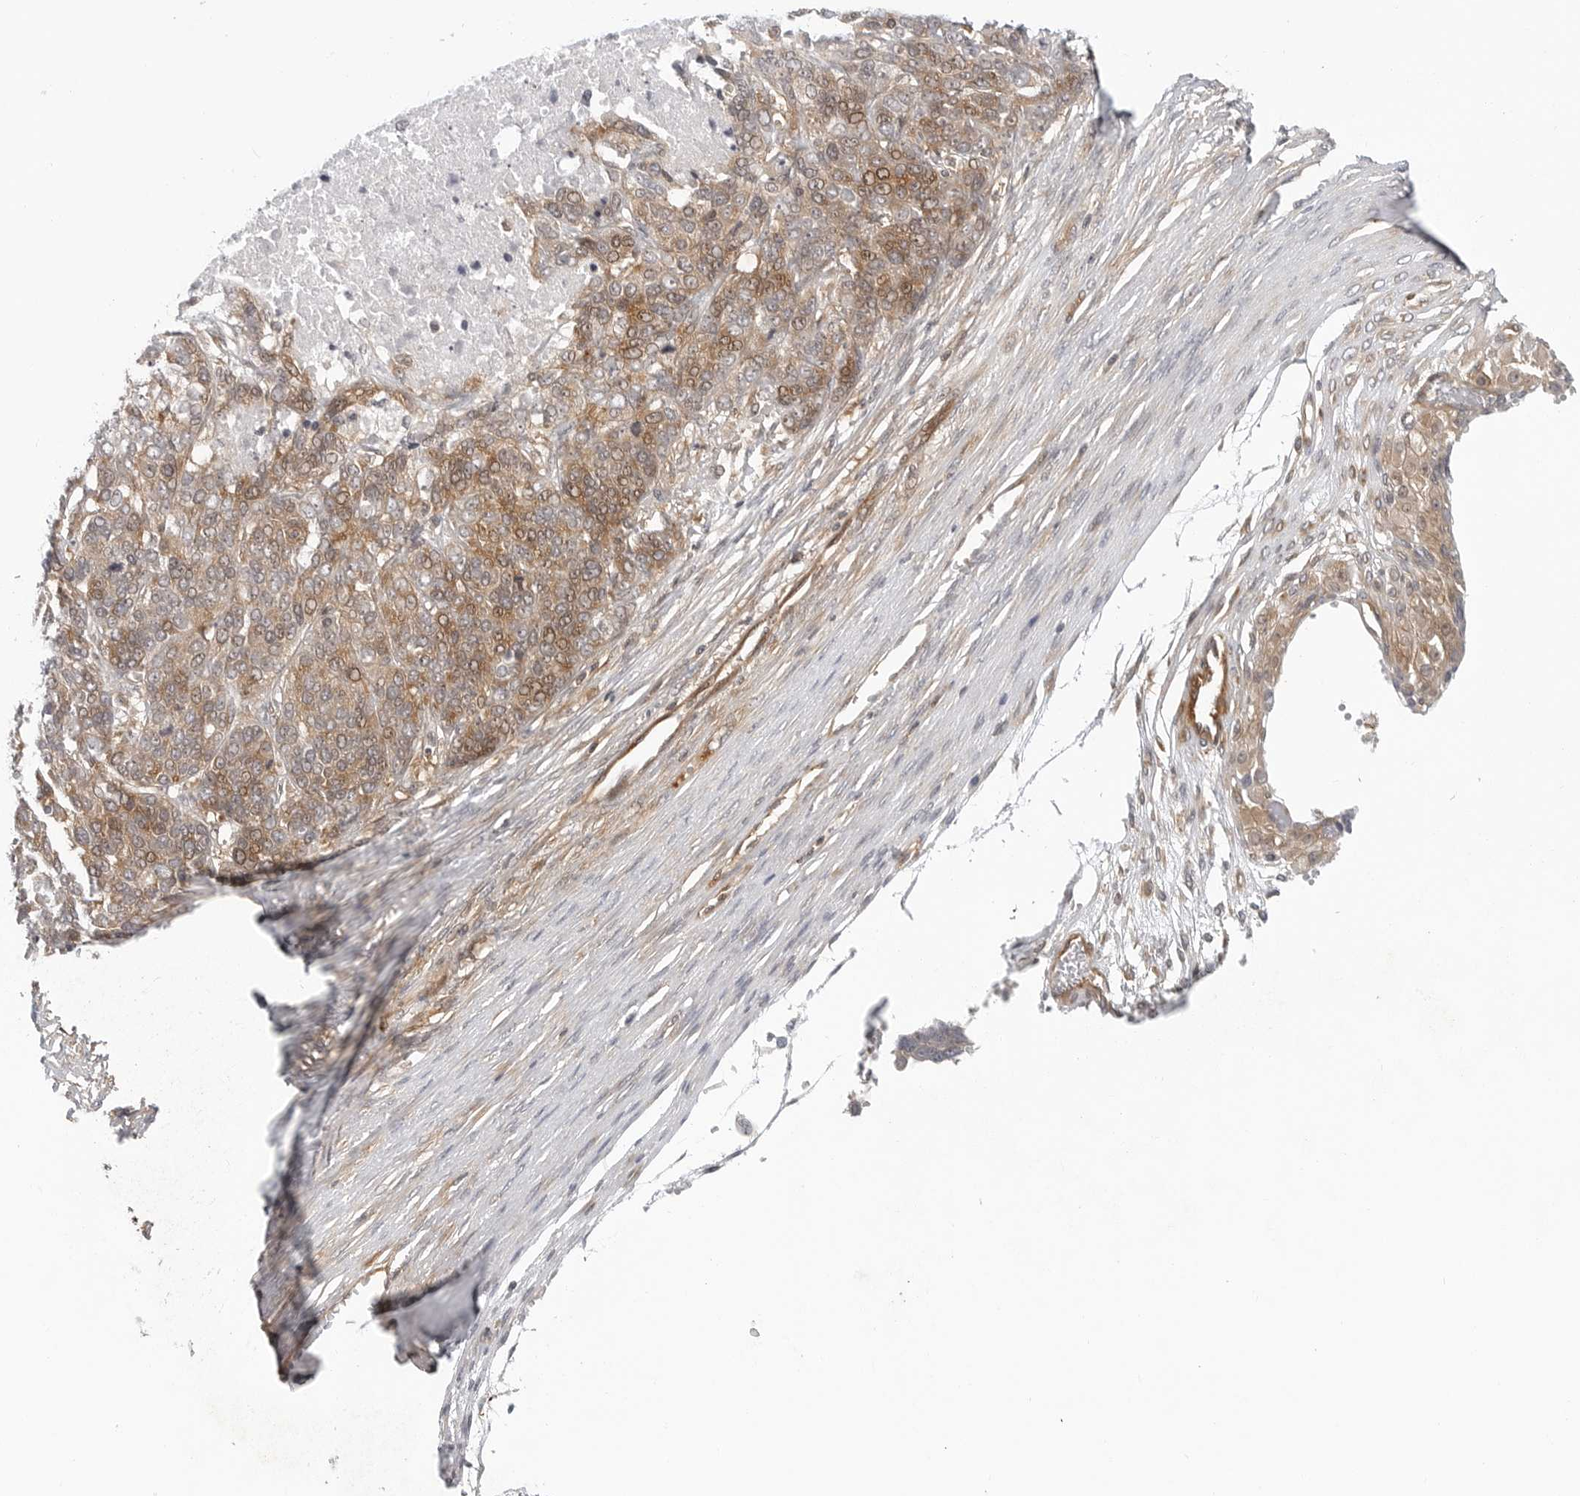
{"staining": {"intensity": "moderate", "quantity": ">75%", "location": "cytoplasmic/membranous"}, "tissue": "ovarian cancer", "cell_type": "Tumor cells", "image_type": "cancer", "snomed": [{"axis": "morphology", "description": "Cystadenocarcinoma, serous, NOS"}, {"axis": "topography", "description": "Ovary"}], "caption": "Immunohistochemical staining of human serous cystadenocarcinoma (ovarian) displays medium levels of moderate cytoplasmic/membranous positivity in approximately >75% of tumor cells.", "gene": "STXBP3", "patient": {"sex": "female", "age": 44}}